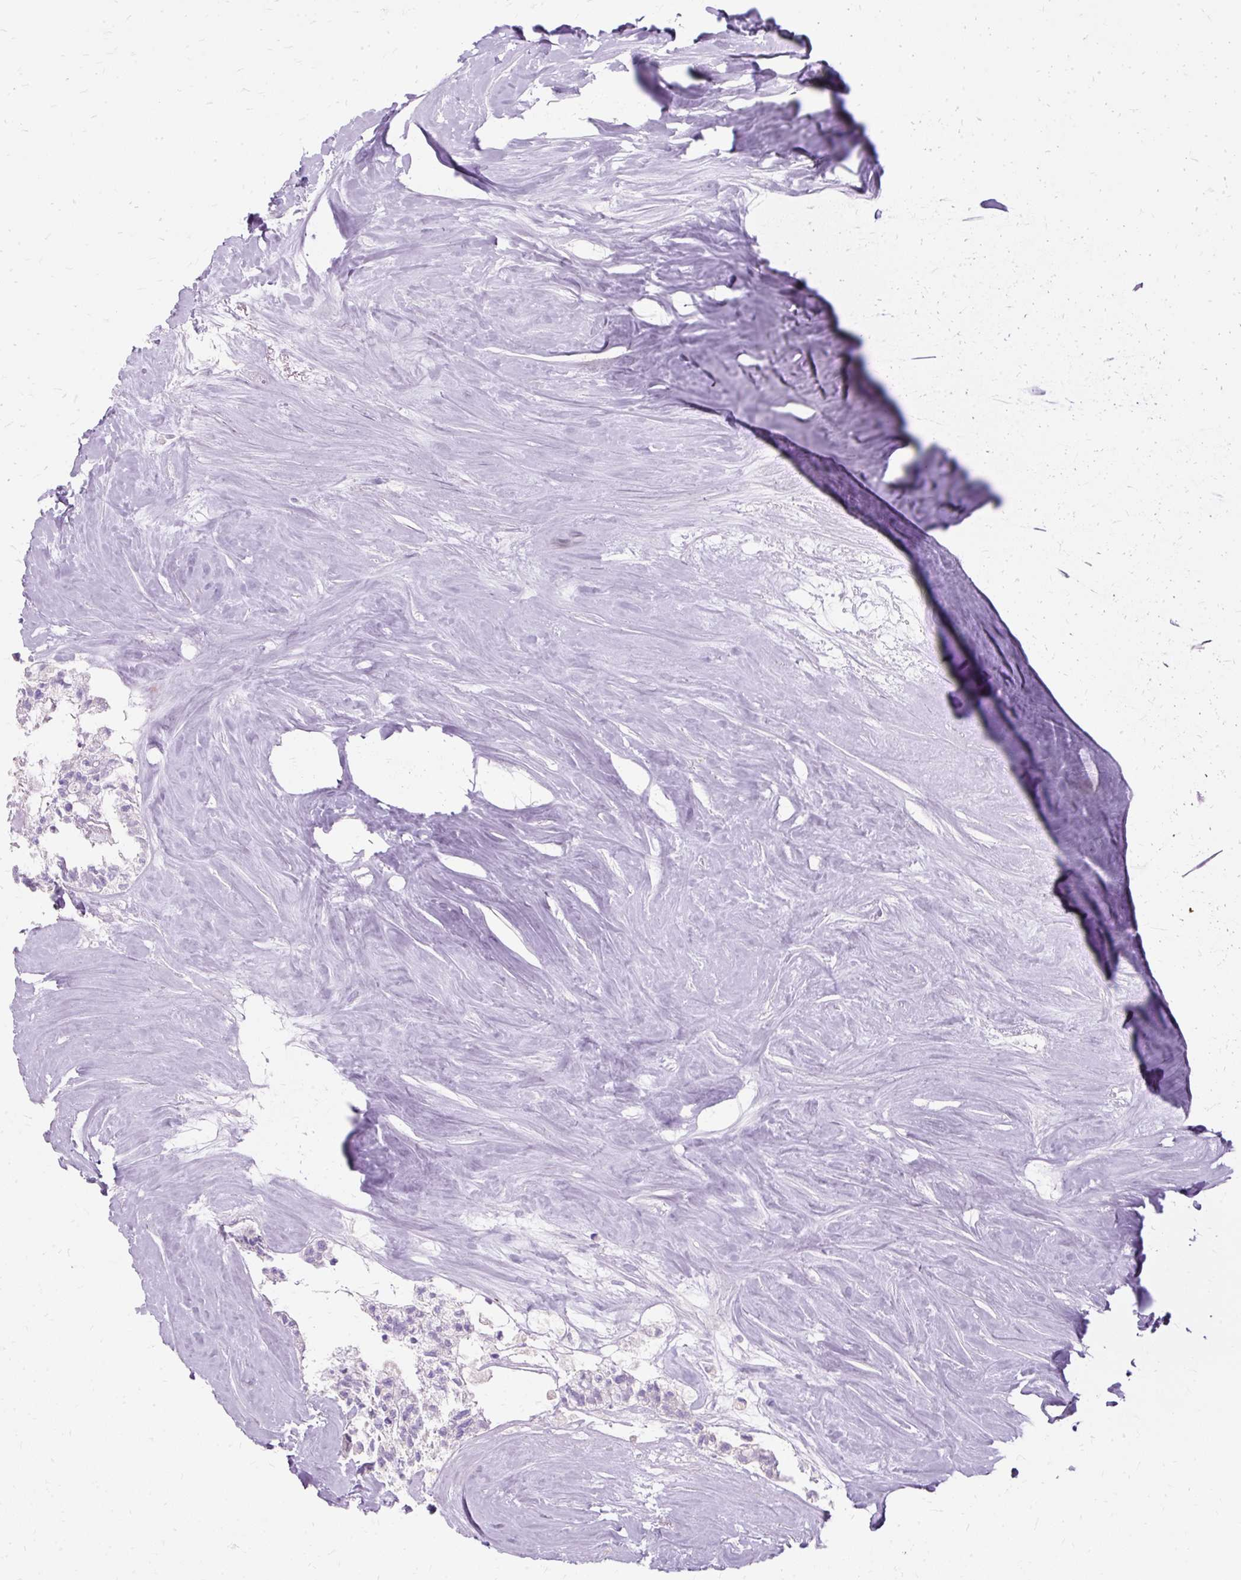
{"staining": {"intensity": "negative", "quantity": "none", "location": "none"}, "tissue": "colorectal cancer", "cell_type": "Tumor cells", "image_type": "cancer", "snomed": [{"axis": "morphology", "description": "Adenocarcinoma, NOS"}, {"axis": "topography", "description": "Colon"}, {"axis": "topography", "description": "Rectum"}], "caption": "This image is of colorectal cancer stained with immunohistochemistry to label a protein in brown with the nuclei are counter-stained blue. There is no staining in tumor cells.", "gene": "DEFA1", "patient": {"sex": "male", "age": 57}}